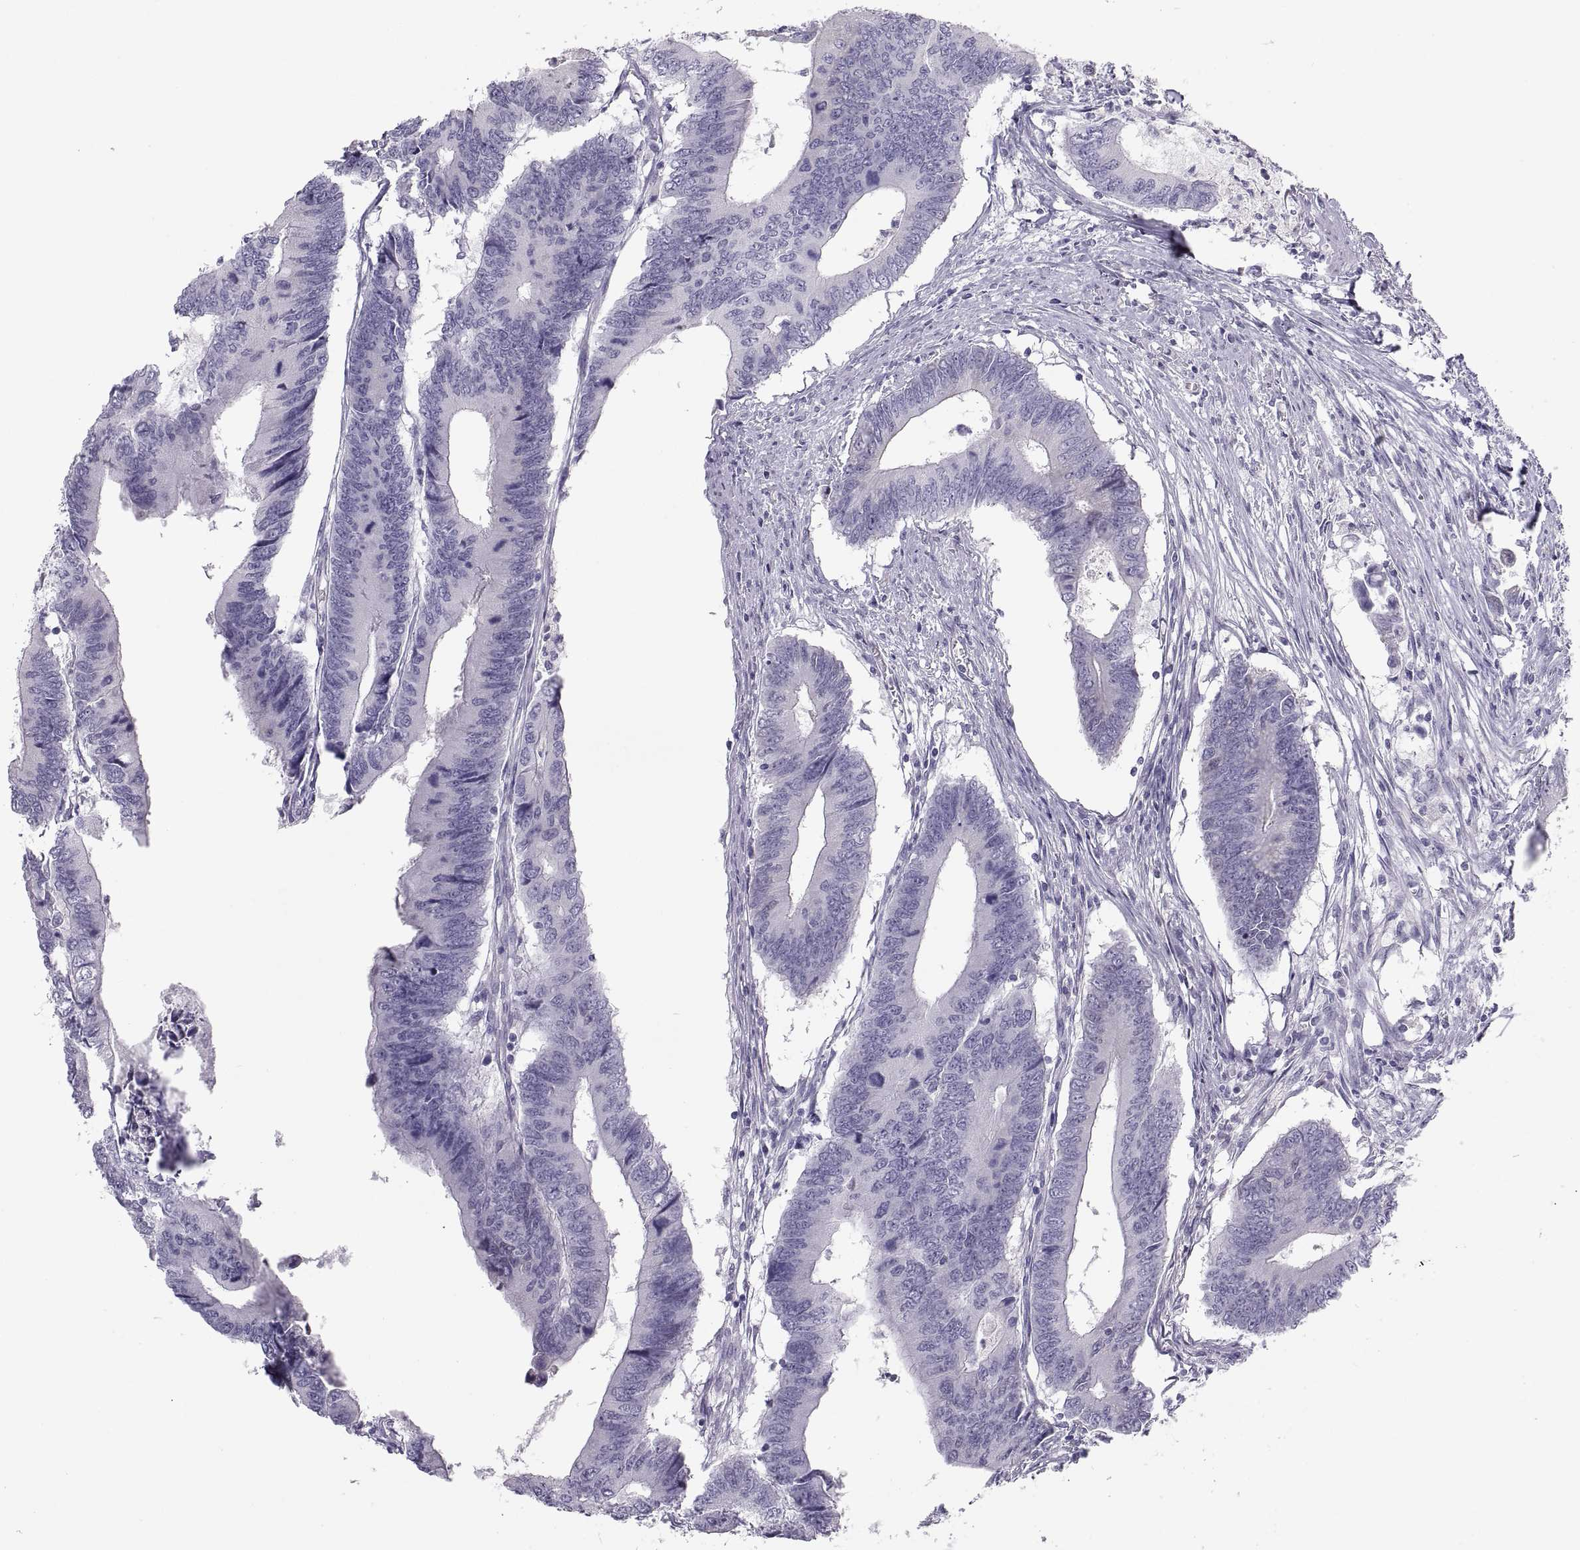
{"staining": {"intensity": "negative", "quantity": "none", "location": "none"}, "tissue": "colorectal cancer", "cell_type": "Tumor cells", "image_type": "cancer", "snomed": [{"axis": "morphology", "description": "Adenocarcinoma, NOS"}, {"axis": "topography", "description": "Colon"}], "caption": "High magnification brightfield microscopy of adenocarcinoma (colorectal) stained with DAB (3,3'-diaminobenzidine) (brown) and counterstained with hematoxylin (blue): tumor cells show no significant staining.", "gene": "MAGEB2", "patient": {"sex": "male", "age": 53}}